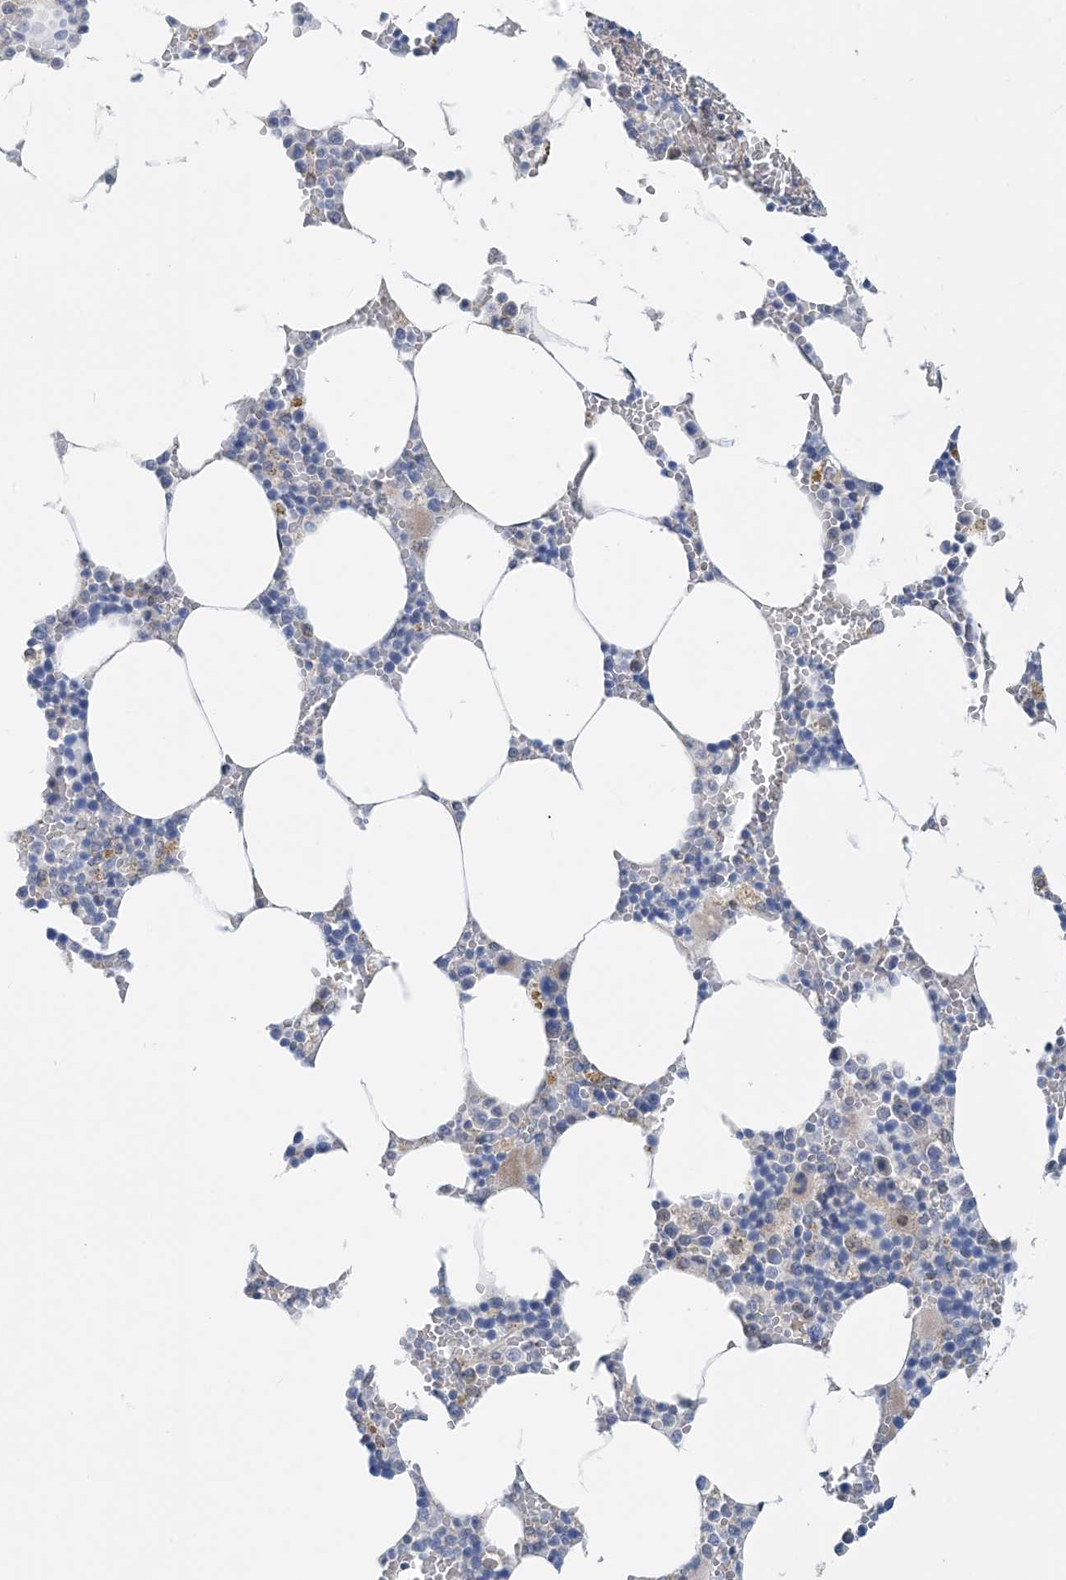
{"staining": {"intensity": "negative", "quantity": "none", "location": "none"}, "tissue": "bone marrow", "cell_type": "Hematopoietic cells", "image_type": "normal", "snomed": [{"axis": "morphology", "description": "Normal tissue, NOS"}, {"axis": "topography", "description": "Bone marrow"}], "caption": "Immunohistochemistry (IHC) histopathology image of benign bone marrow stained for a protein (brown), which exhibits no positivity in hematopoietic cells.", "gene": "EIF2A", "patient": {"sex": "male", "age": 70}}